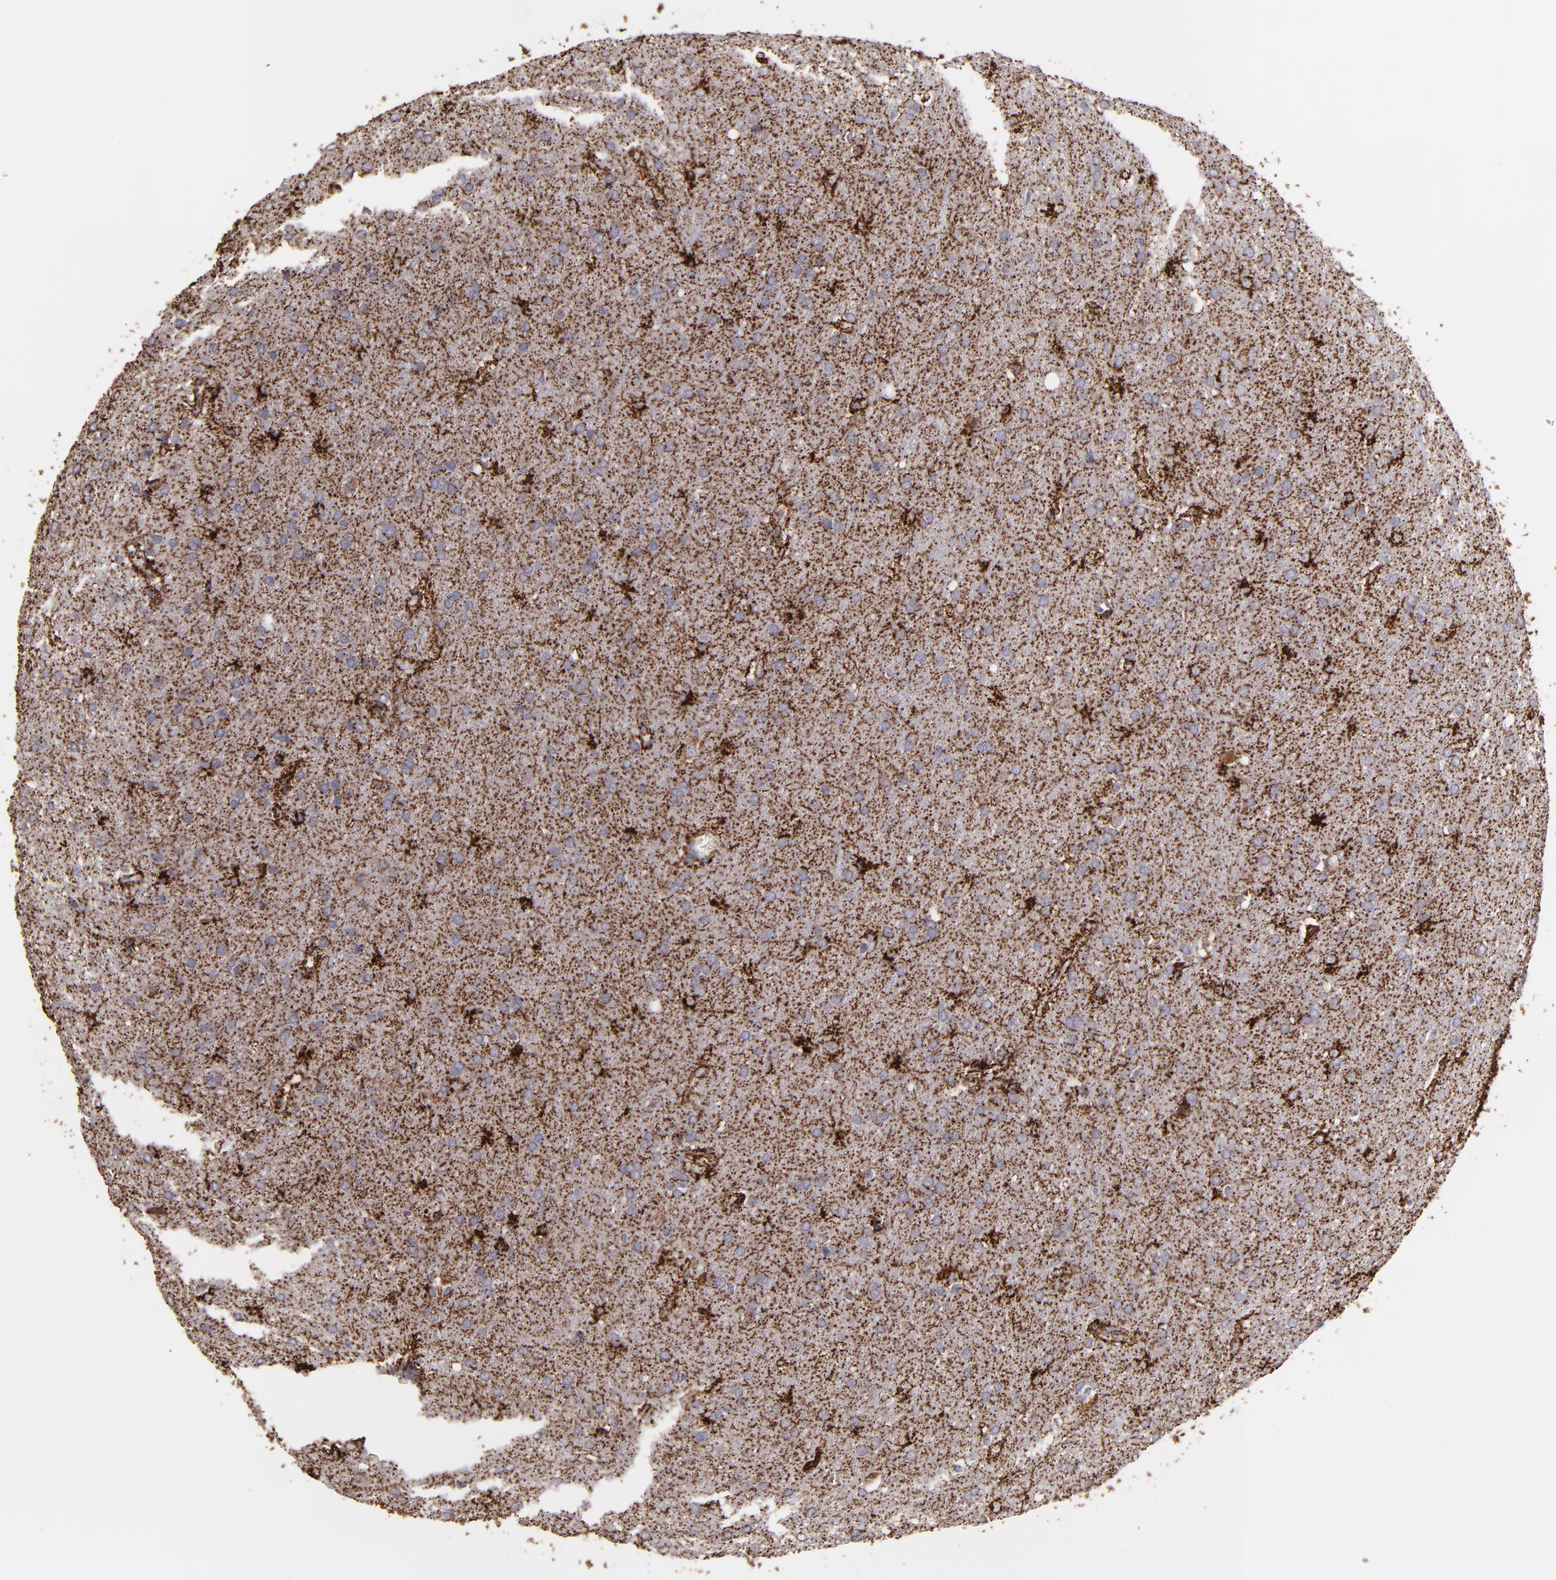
{"staining": {"intensity": "moderate", "quantity": "25%-75%", "location": "cytoplasmic/membranous"}, "tissue": "glioma", "cell_type": "Tumor cells", "image_type": "cancer", "snomed": [{"axis": "morphology", "description": "Glioma, malignant, Low grade"}, {"axis": "topography", "description": "Brain"}], "caption": "Malignant low-grade glioma stained with a brown dye demonstrates moderate cytoplasmic/membranous positive staining in about 25%-75% of tumor cells.", "gene": "MAOB", "patient": {"sex": "female", "age": 32}}